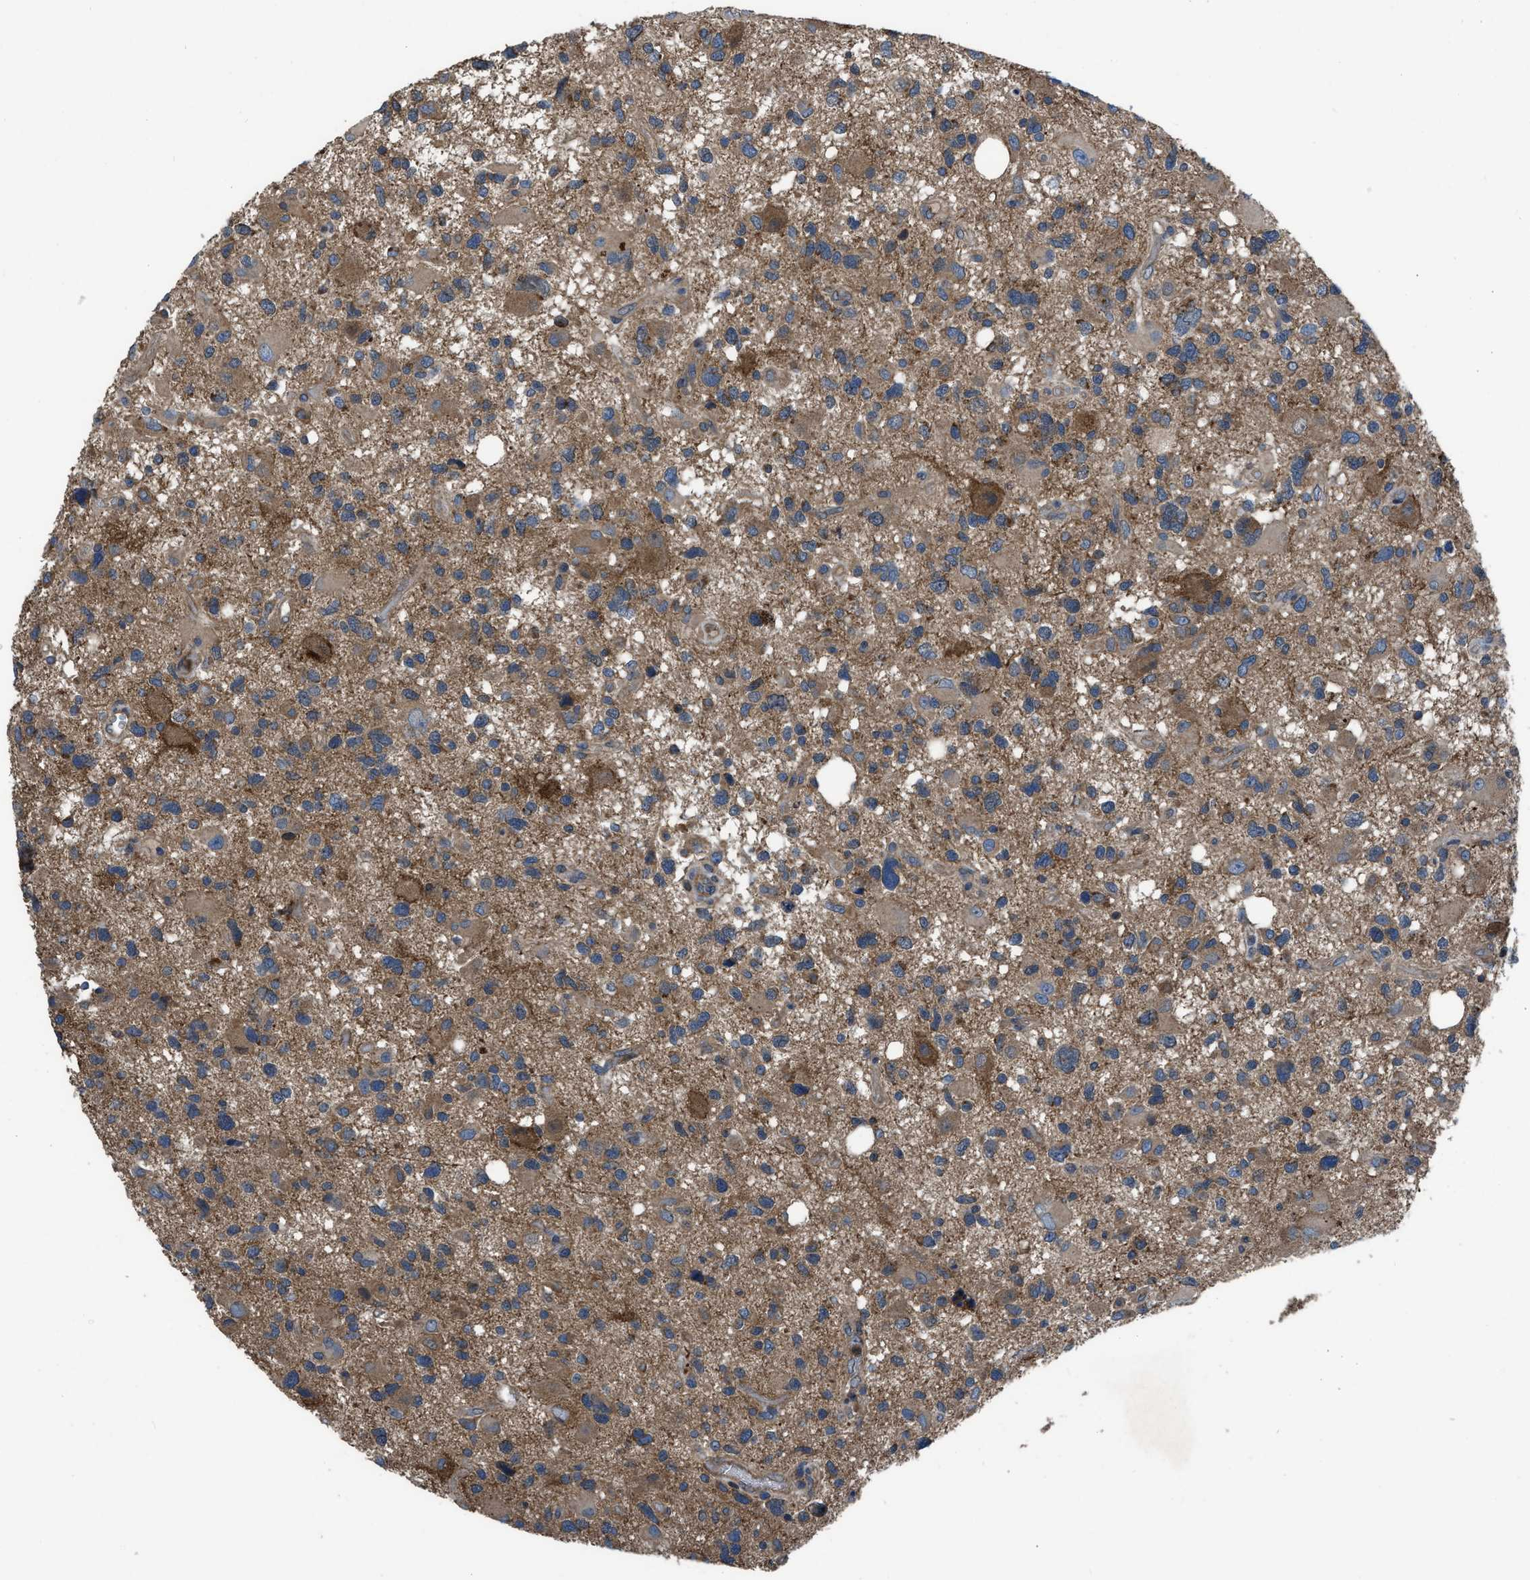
{"staining": {"intensity": "weak", "quantity": ">75%", "location": "cytoplasmic/membranous"}, "tissue": "glioma", "cell_type": "Tumor cells", "image_type": "cancer", "snomed": [{"axis": "morphology", "description": "Glioma, malignant, High grade"}, {"axis": "topography", "description": "Brain"}], "caption": "Glioma stained for a protein (brown) shows weak cytoplasmic/membranous positive positivity in approximately >75% of tumor cells.", "gene": "USP25", "patient": {"sex": "male", "age": 33}}